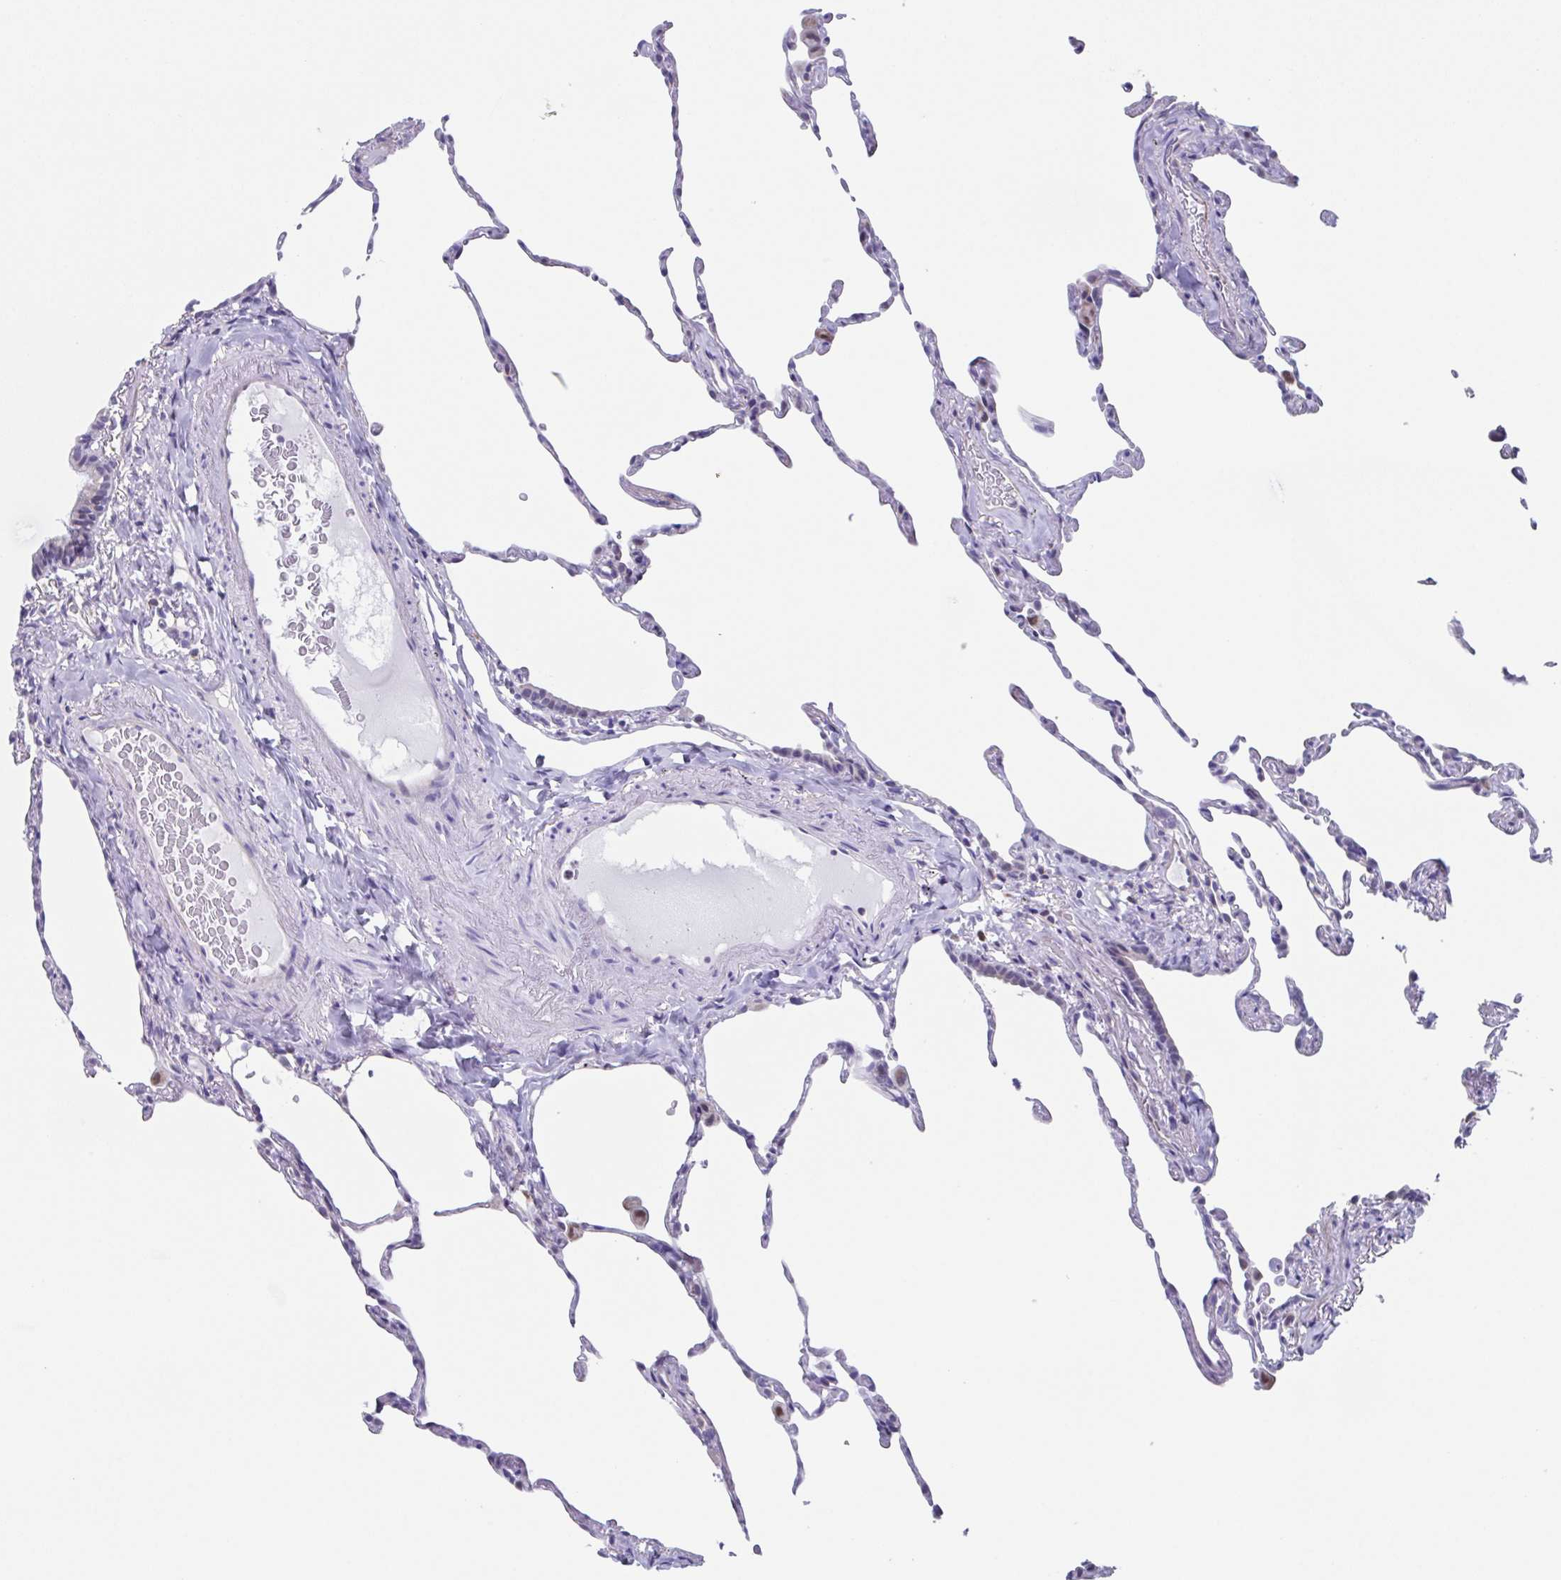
{"staining": {"intensity": "negative", "quantity": "none", "location": "none"}, "tissue": "lung", "cell_type": "Alveolar cells", "image_type": "normal", "snomed": [{"axis": "morphology", "description": "Normal tissue, NOS"}, {"axis": "topography", "description": "Lung"}], "caption": "Alveolar cells are negative for brown protein staining in benign lung. (IHC, brightfield microscopy, high magnification).", "gene": "PBOV1", "patient": {"sex": "female", "age": 57}}